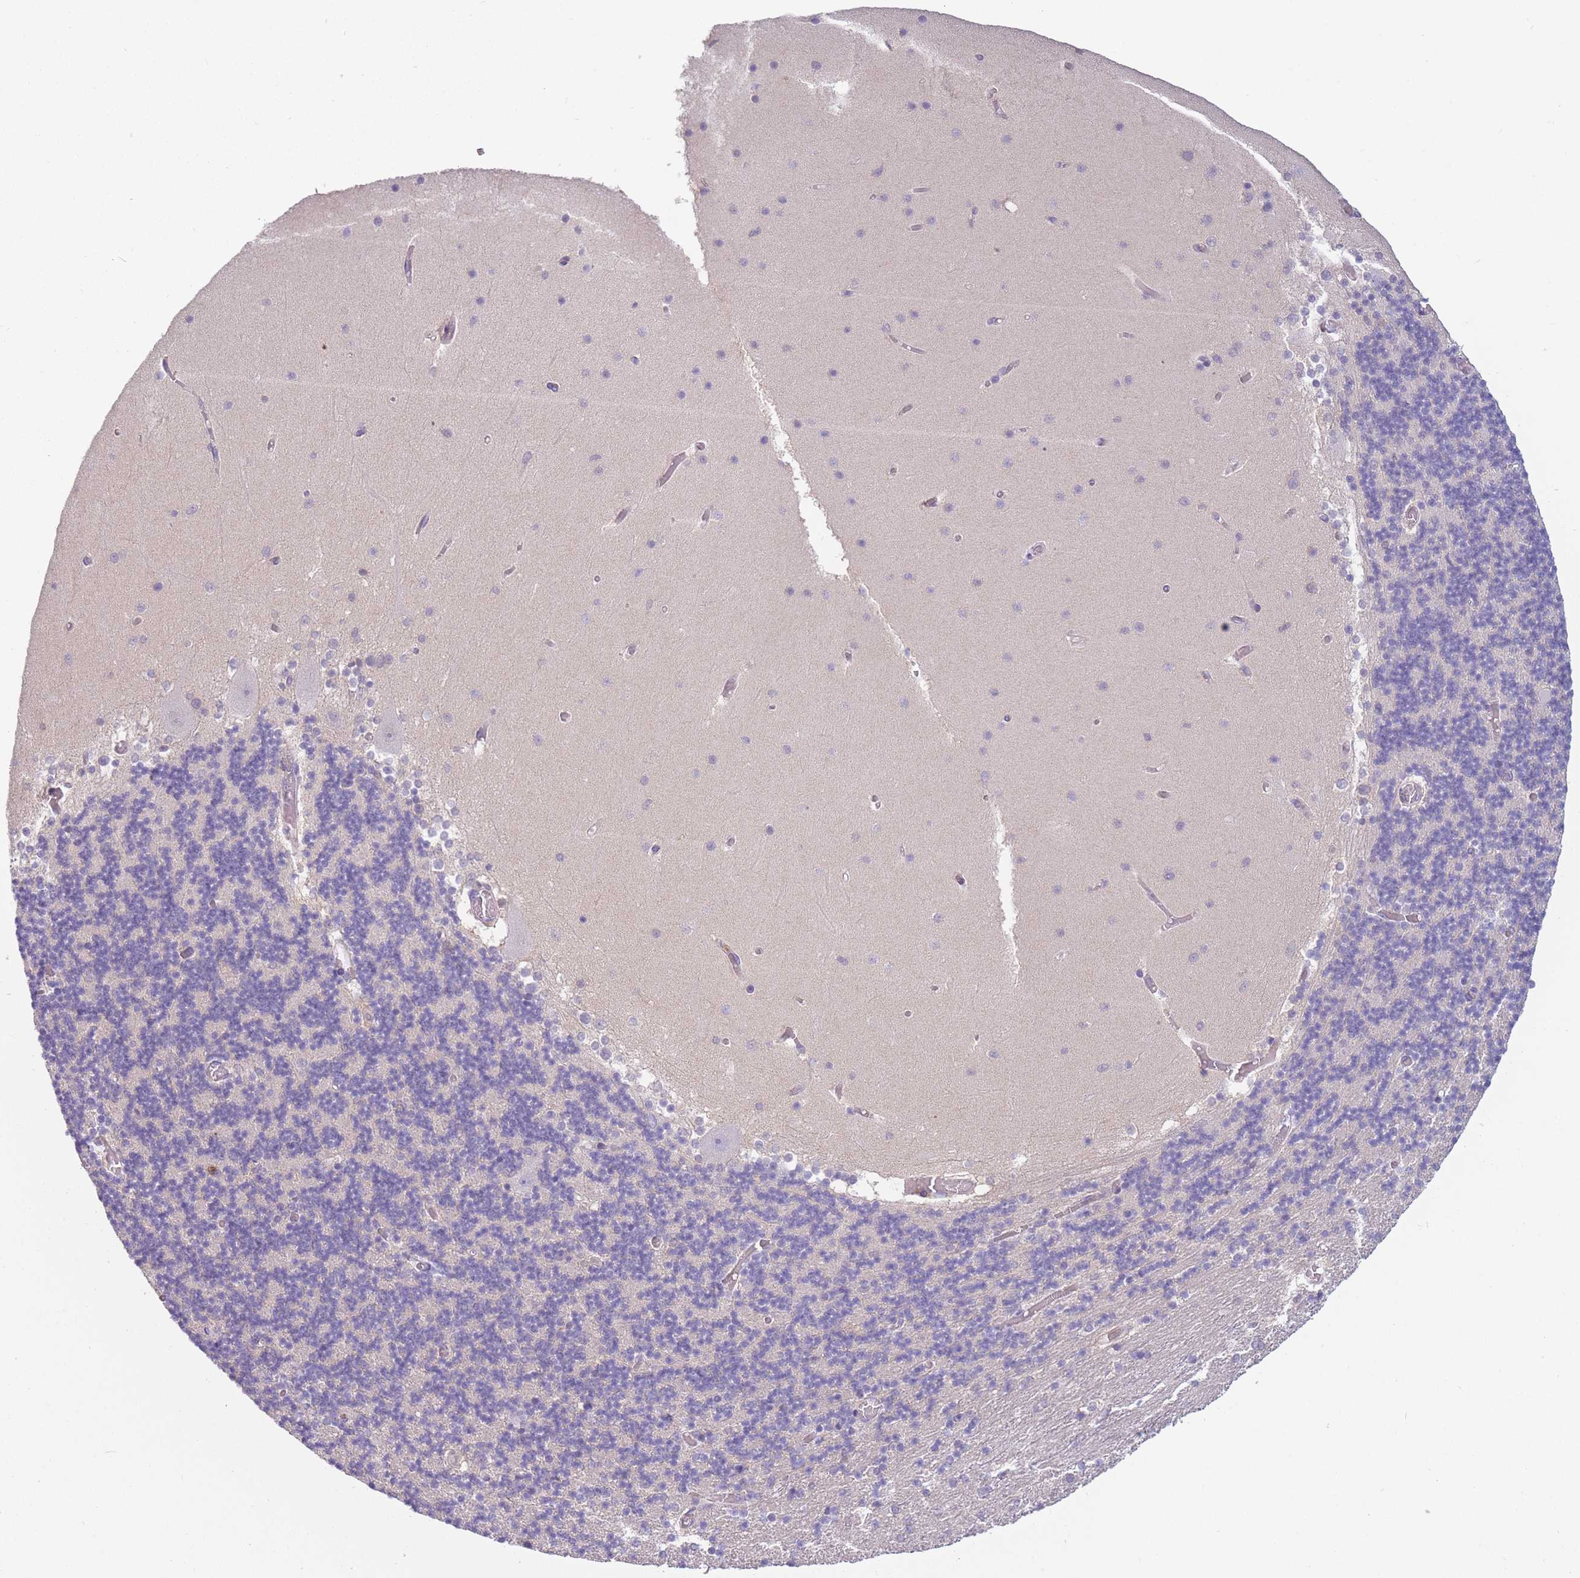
{"staining": {"intensity": "negative", "quantity": "none", "location": "none"}, "tissue": "cerebellum", "cell_type": "Cells in granular layer", "image_type": "normal", "snomed": [{"axis": "morphology", "description": "Normal tissue, NOS"}, {"axis": "topography", "description": "Cerebellum"}], "caption": "This is an IHC image of unremarkable cerebellum. There is no staining in cells in granular layer.", "gene": "ST3GAL4", "patient": {"sex": "female", "age": 28}}